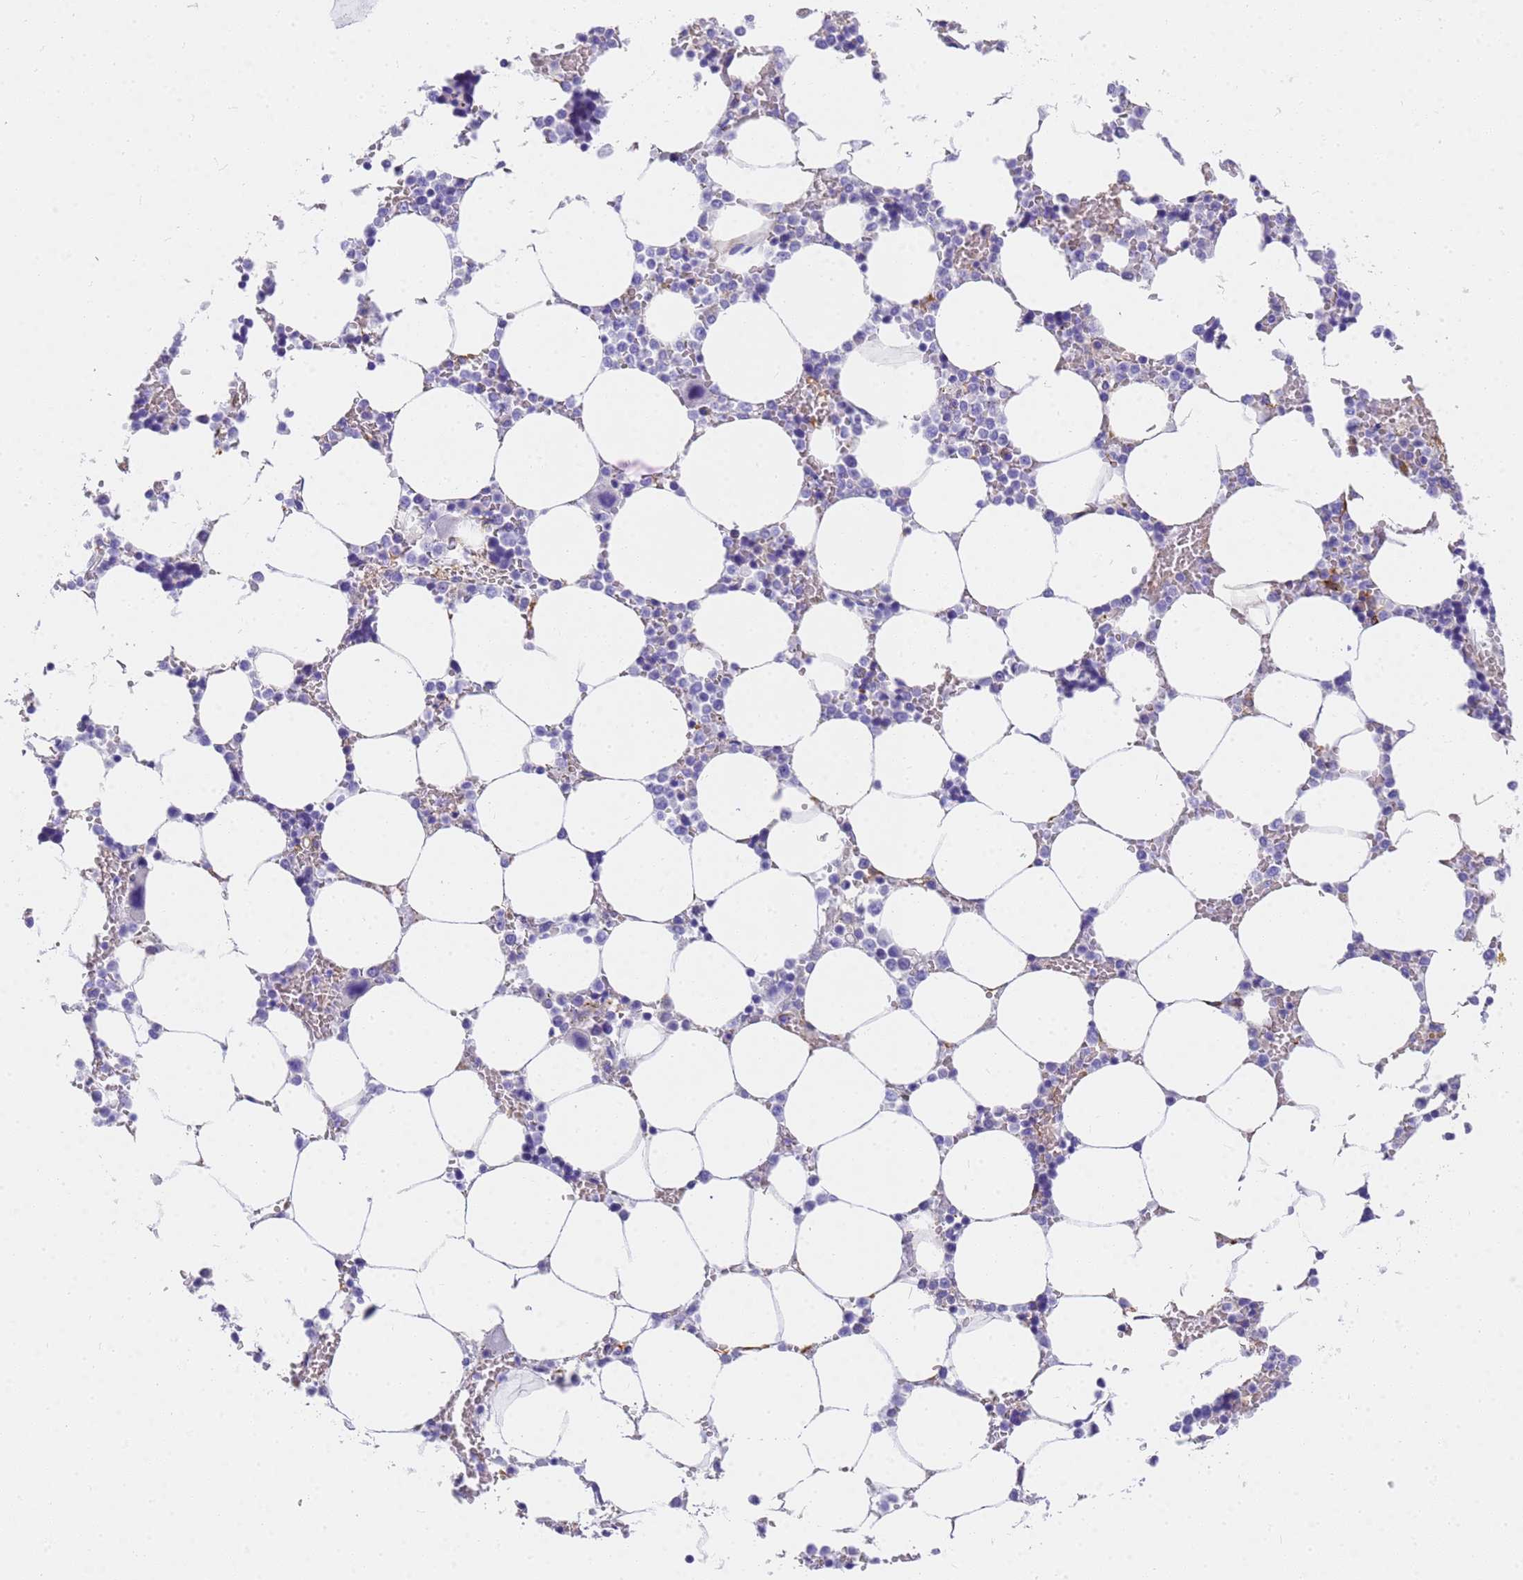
{"staining": {"intensity": "moderate", "quantity": "<25%", "location": "cytoplasmic/membranous"}, "tissue": "bone marrow", "cell_type": "Hematopoietic cells", "image_type": "normal", "snomed": [{"axis": "morphology", "description": "Normal tissue, NOS"}, {"axis": "topography", "description": "Bone marrow"}], "caption": "Immunohistochemistry (IHC) histopathology image of benign human bone marrow stained for a protein (brown), which shows low levels of moderate cytoplasmic/membranous expression in approximately <25% of hematopoietic cells.", "gene": "MVB12A", "patient": {"sex": "male", "age": 64}}